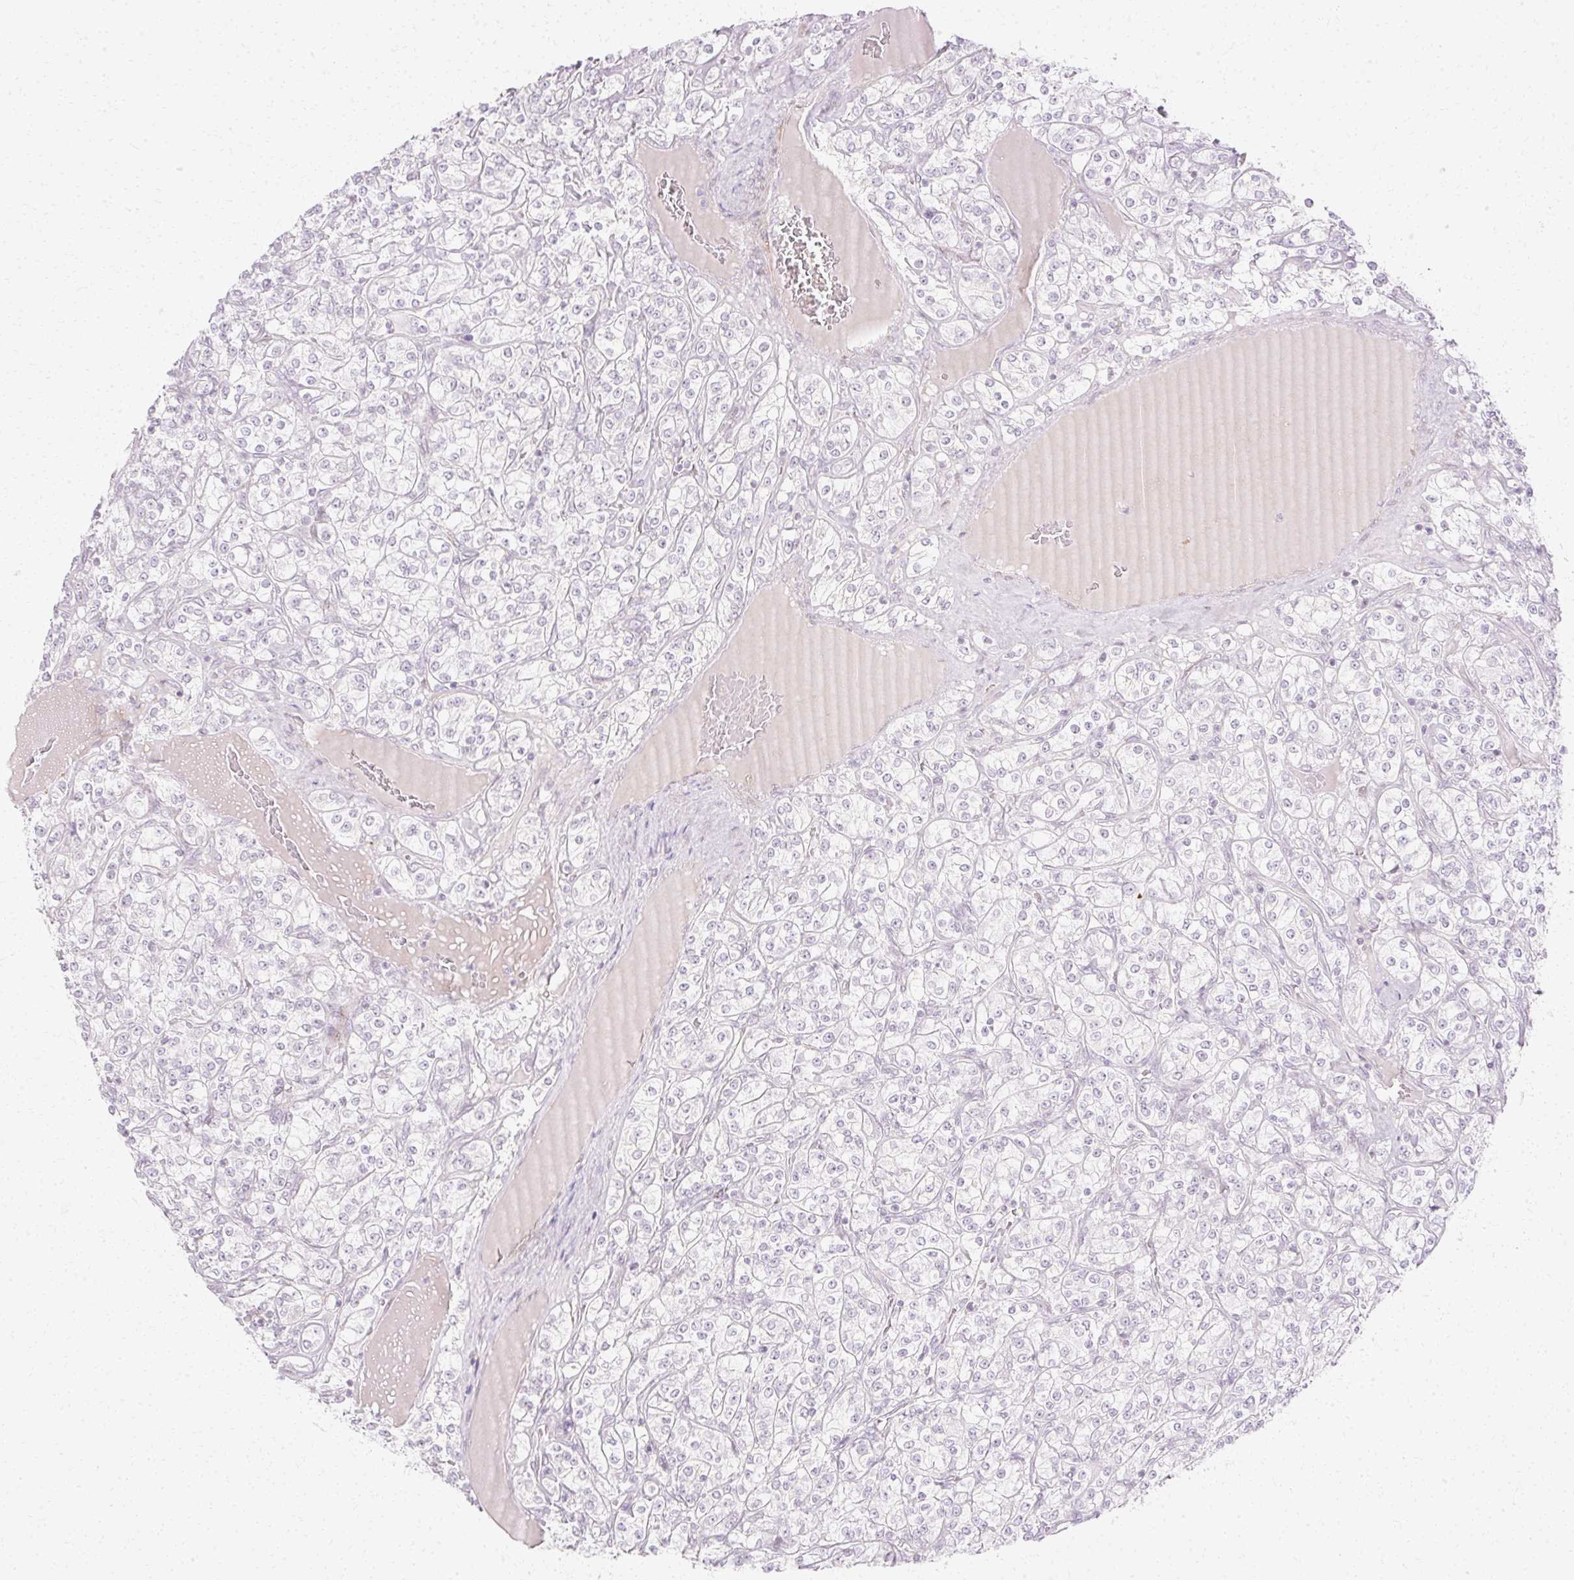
{"staining": {"intensity": "negative", "quantity": "none", "location": "none"}, "tissue": "renal cancer", "cell_type": "Tumor cells", "image_type": "cancer", "snomed": [{"axis": "morphology", "description": "Adenocarcinoma, NOS"}, {"axis": "topography", "description": "Kidney"}], "caption": "Immunohistochemistry (IHC) histopathology image of renal cancer (adenocarcinoma) stained for a protein (brown), which demonstrates no positivity in tumor cells. (DAB (3,3'-diaminobenzidine) IHC visualized using brightfield microscopy, high magnification).", "gene": "C3orf49", "patient": {"sex": "male", "age": 77}}